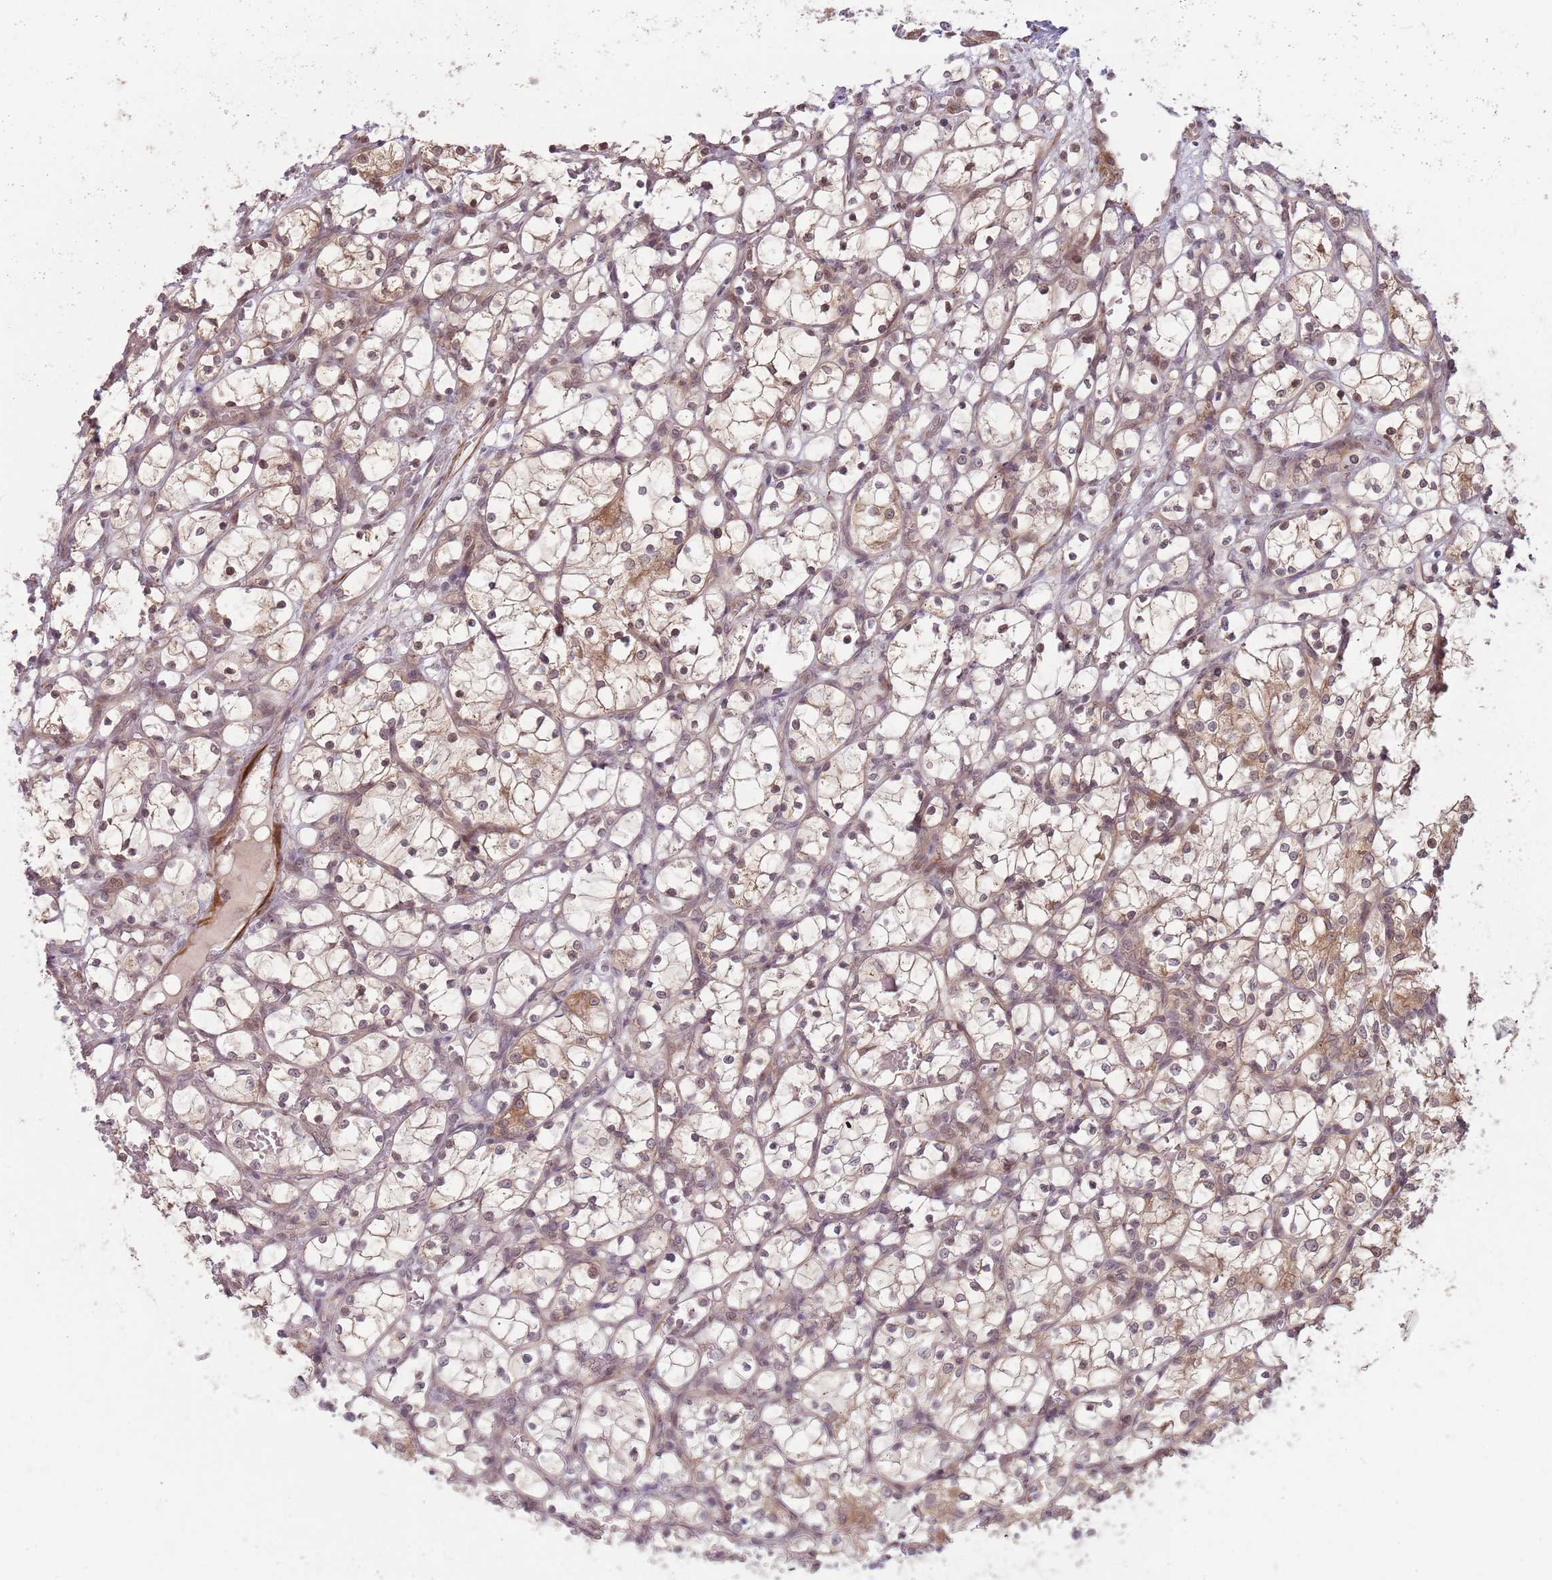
{"staining": {"intensity": "weak", "quantity": "<25%", "location": "nuclear"}, "tissue": "renal cancer", "cell_type": "Tumor cells", "image_type": "cancer", "snomed": [{"axis": "morphology", "description": "Adenocarcinoma, NOS"}, {"axis": "topography", "description": "Kidney"}], "caption": "This is an IHC image of adenocarcinoma (renal). There is no expression in tumor cells.", "gene": "CCDC154", "patient": {"sex": "female", "age": 69}}